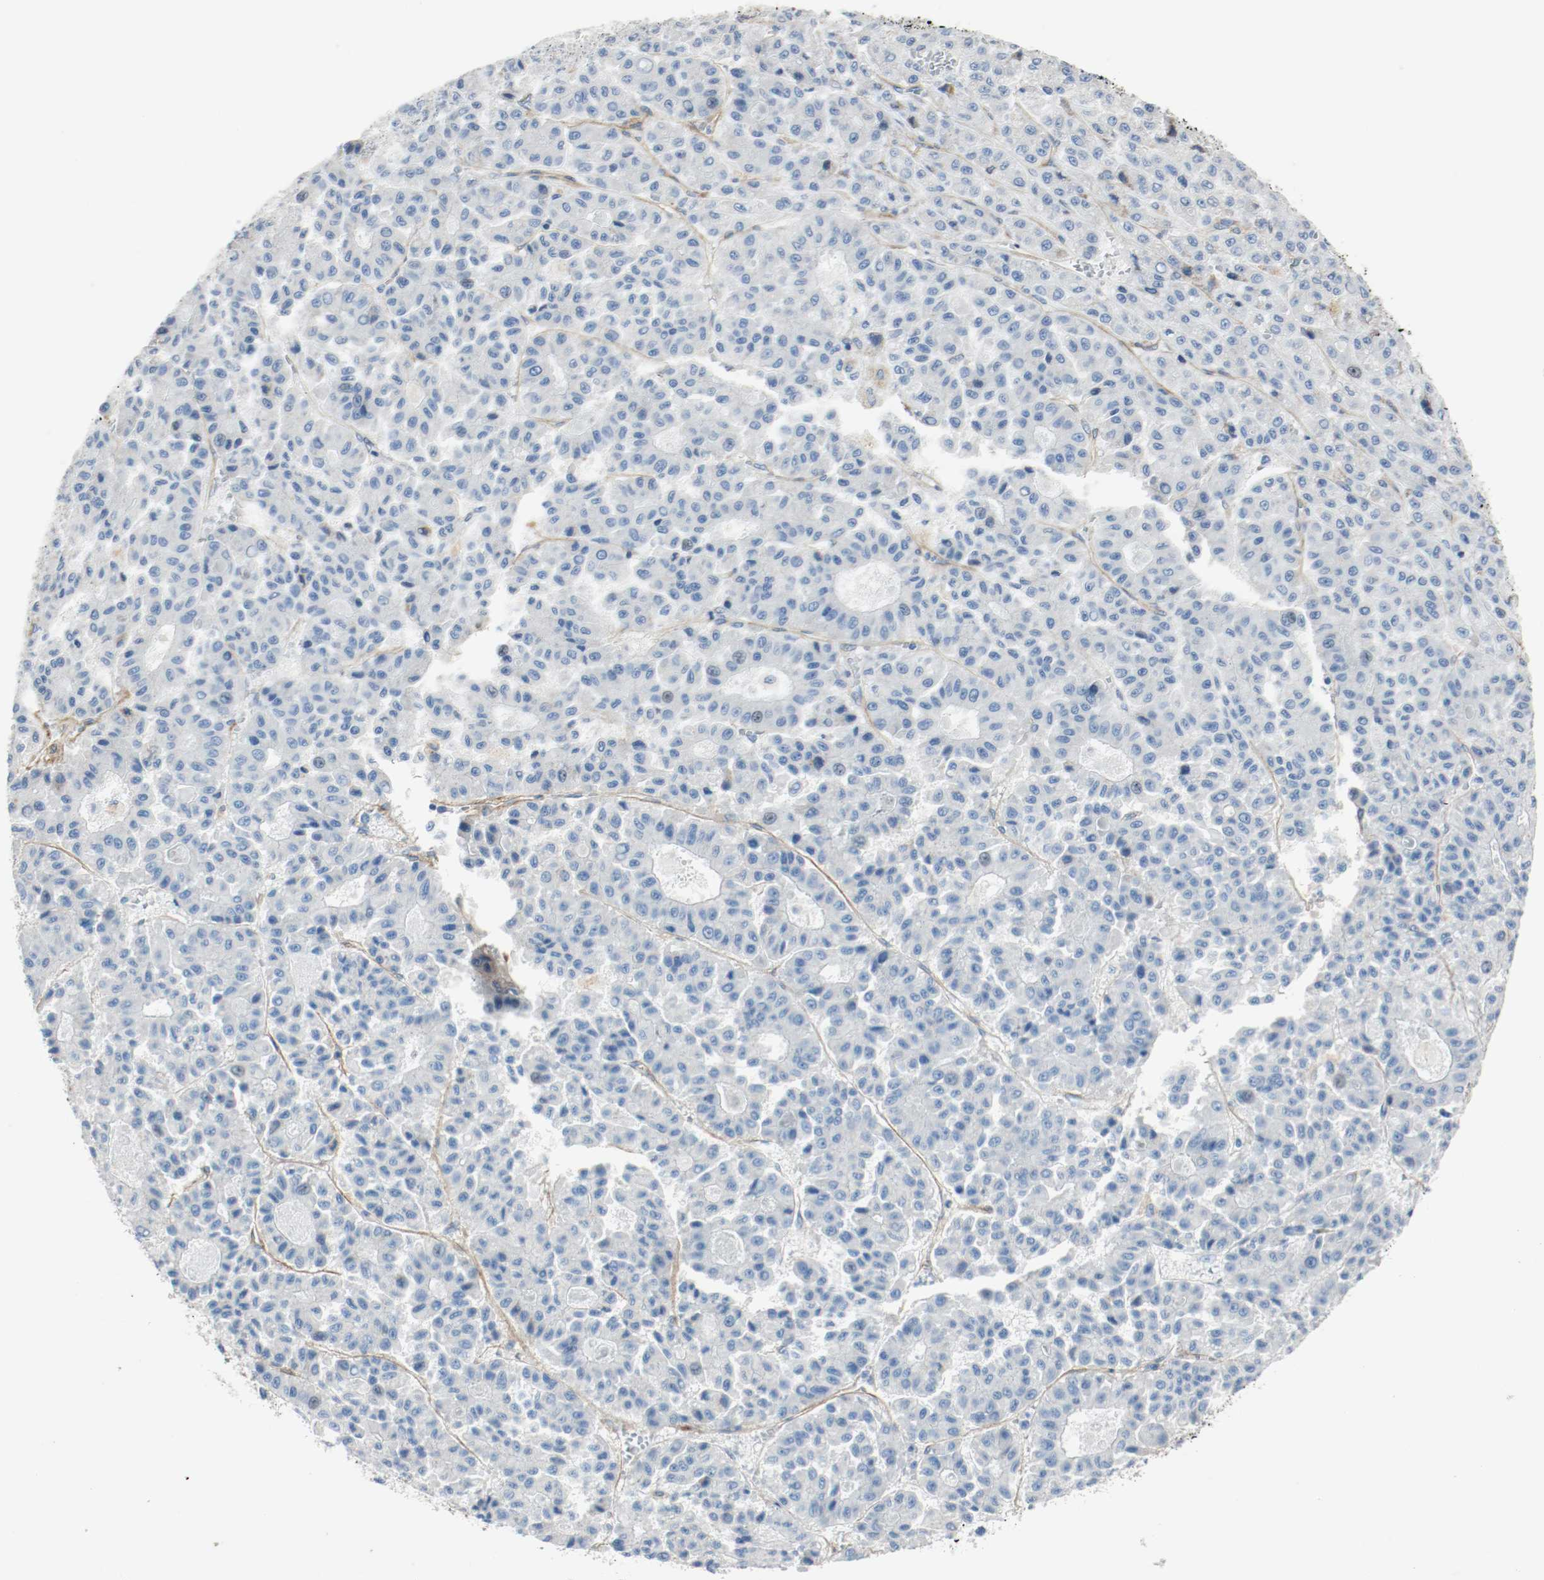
{"staining": {"intensity": "negative", "quantity": "none", "location": "none"}, "tissue": "liver cancer", "cell_type": "Tumor cells", "image_type": "cancer", "snomed": [{"axis": "morphology", "description": "Carcinoma, Hepatocellular, NOS"}, {"axis": "topography", "description": "Liver"}], "caption": "Protein analysis of liver cancer demonstrates no significant staining in tumor cells.", "gene": "LAMB1", "patient": {"sex": "male", "age": 70}}